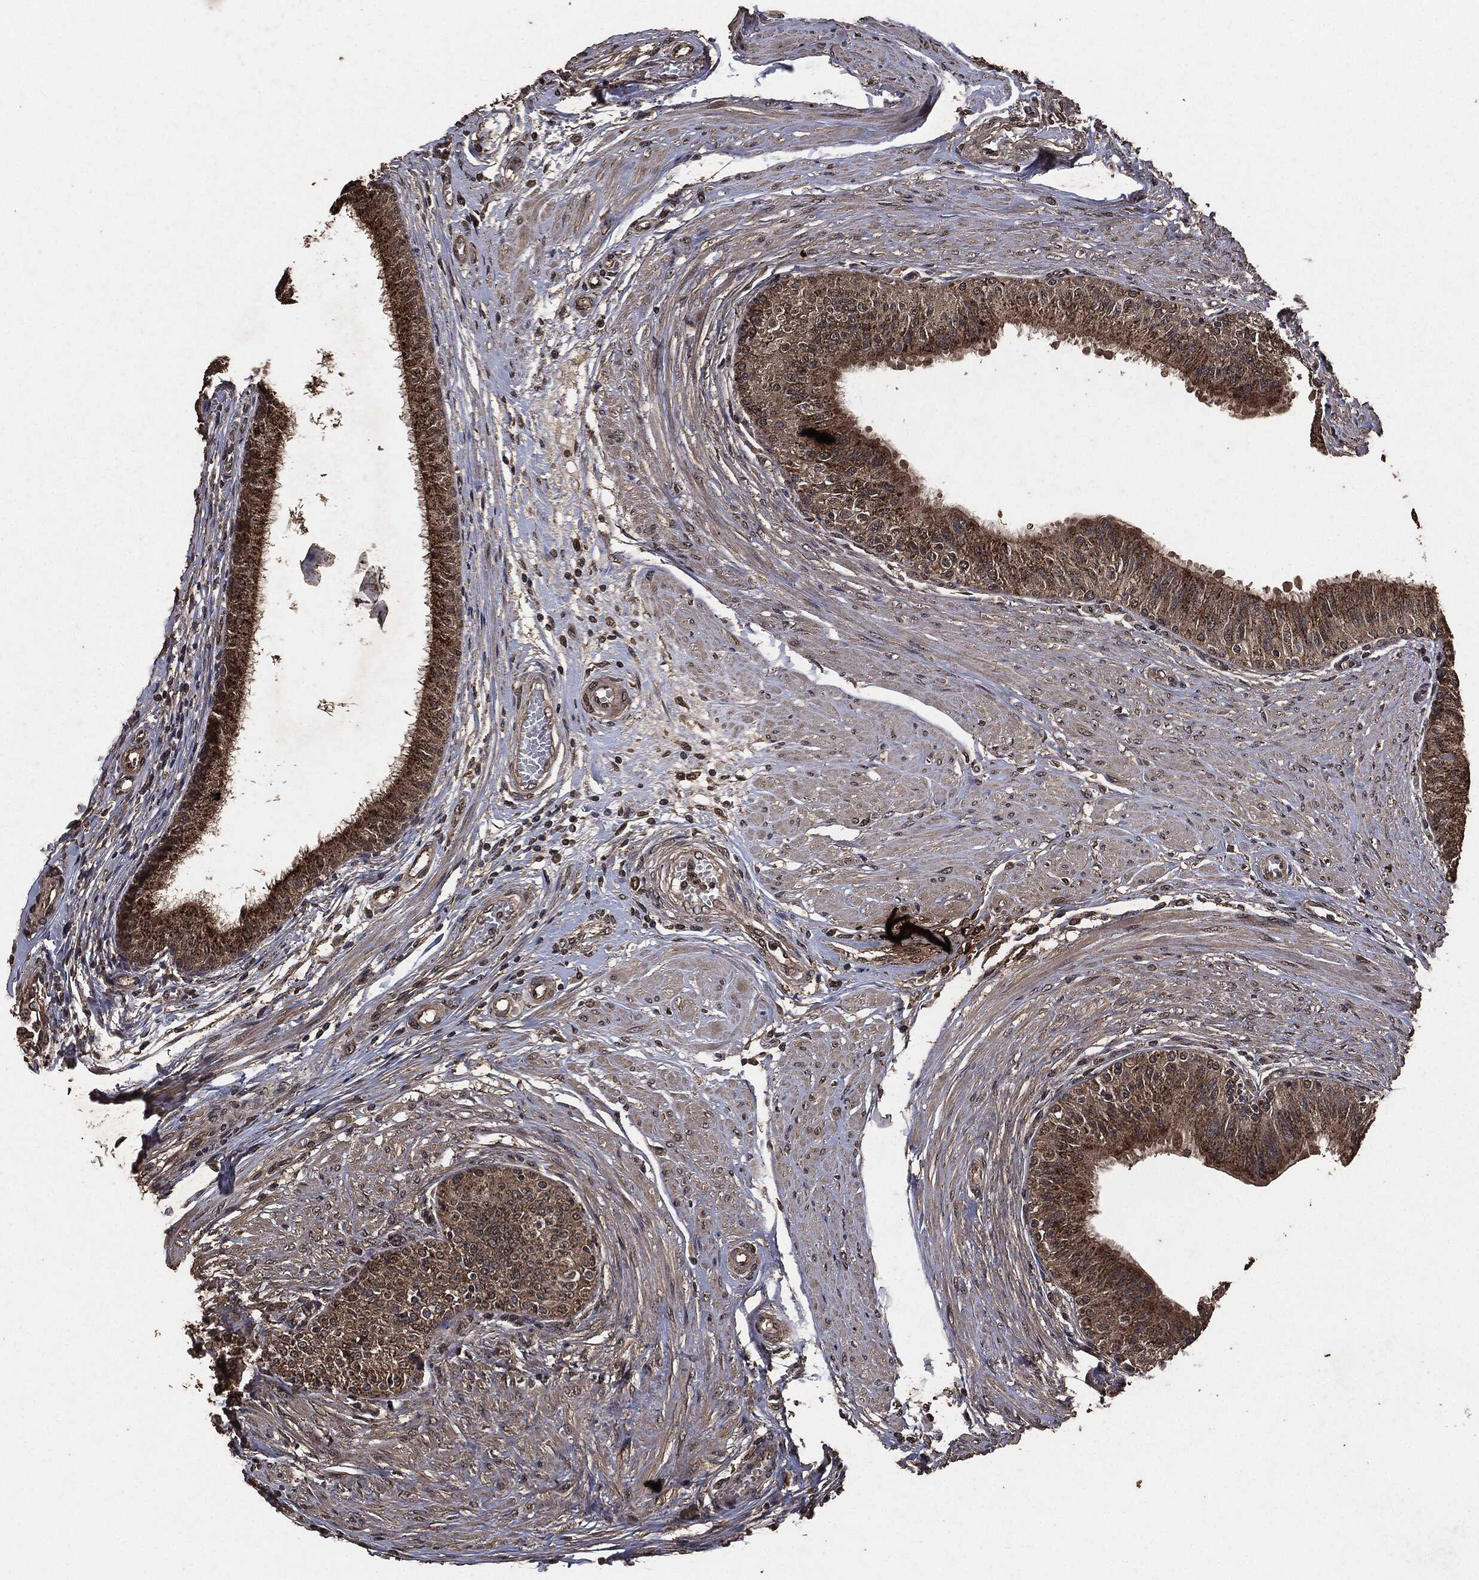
{"staining": {"intensity": "moderate", "quantity": ">75%", "location": "cytoplasmic/membranous"}, "tissue": "epididymis", "cell_type": "Glandular cells", "image_type": "normal", "snomed": [{"axis": "morphology", "description": "Normal tissue, NOS"}, {"axis": "morphology", "description": "Seminoma, NOS"}, {"axis": "topography", "description": "Testis"}, {"axis": "topography", "description": "Epididymis"}], "caption": "Immunohistochemistry (DAB) staining of benign epididymis demonstrates moderate cytoplasmic/membranous protein expression in about >75% of glandular cells. (brown staining indicates protein expression, while blue staining denotes nuclei).", "gene": "AKT1S1", "patient": {"sex": "male", "age": 61}}